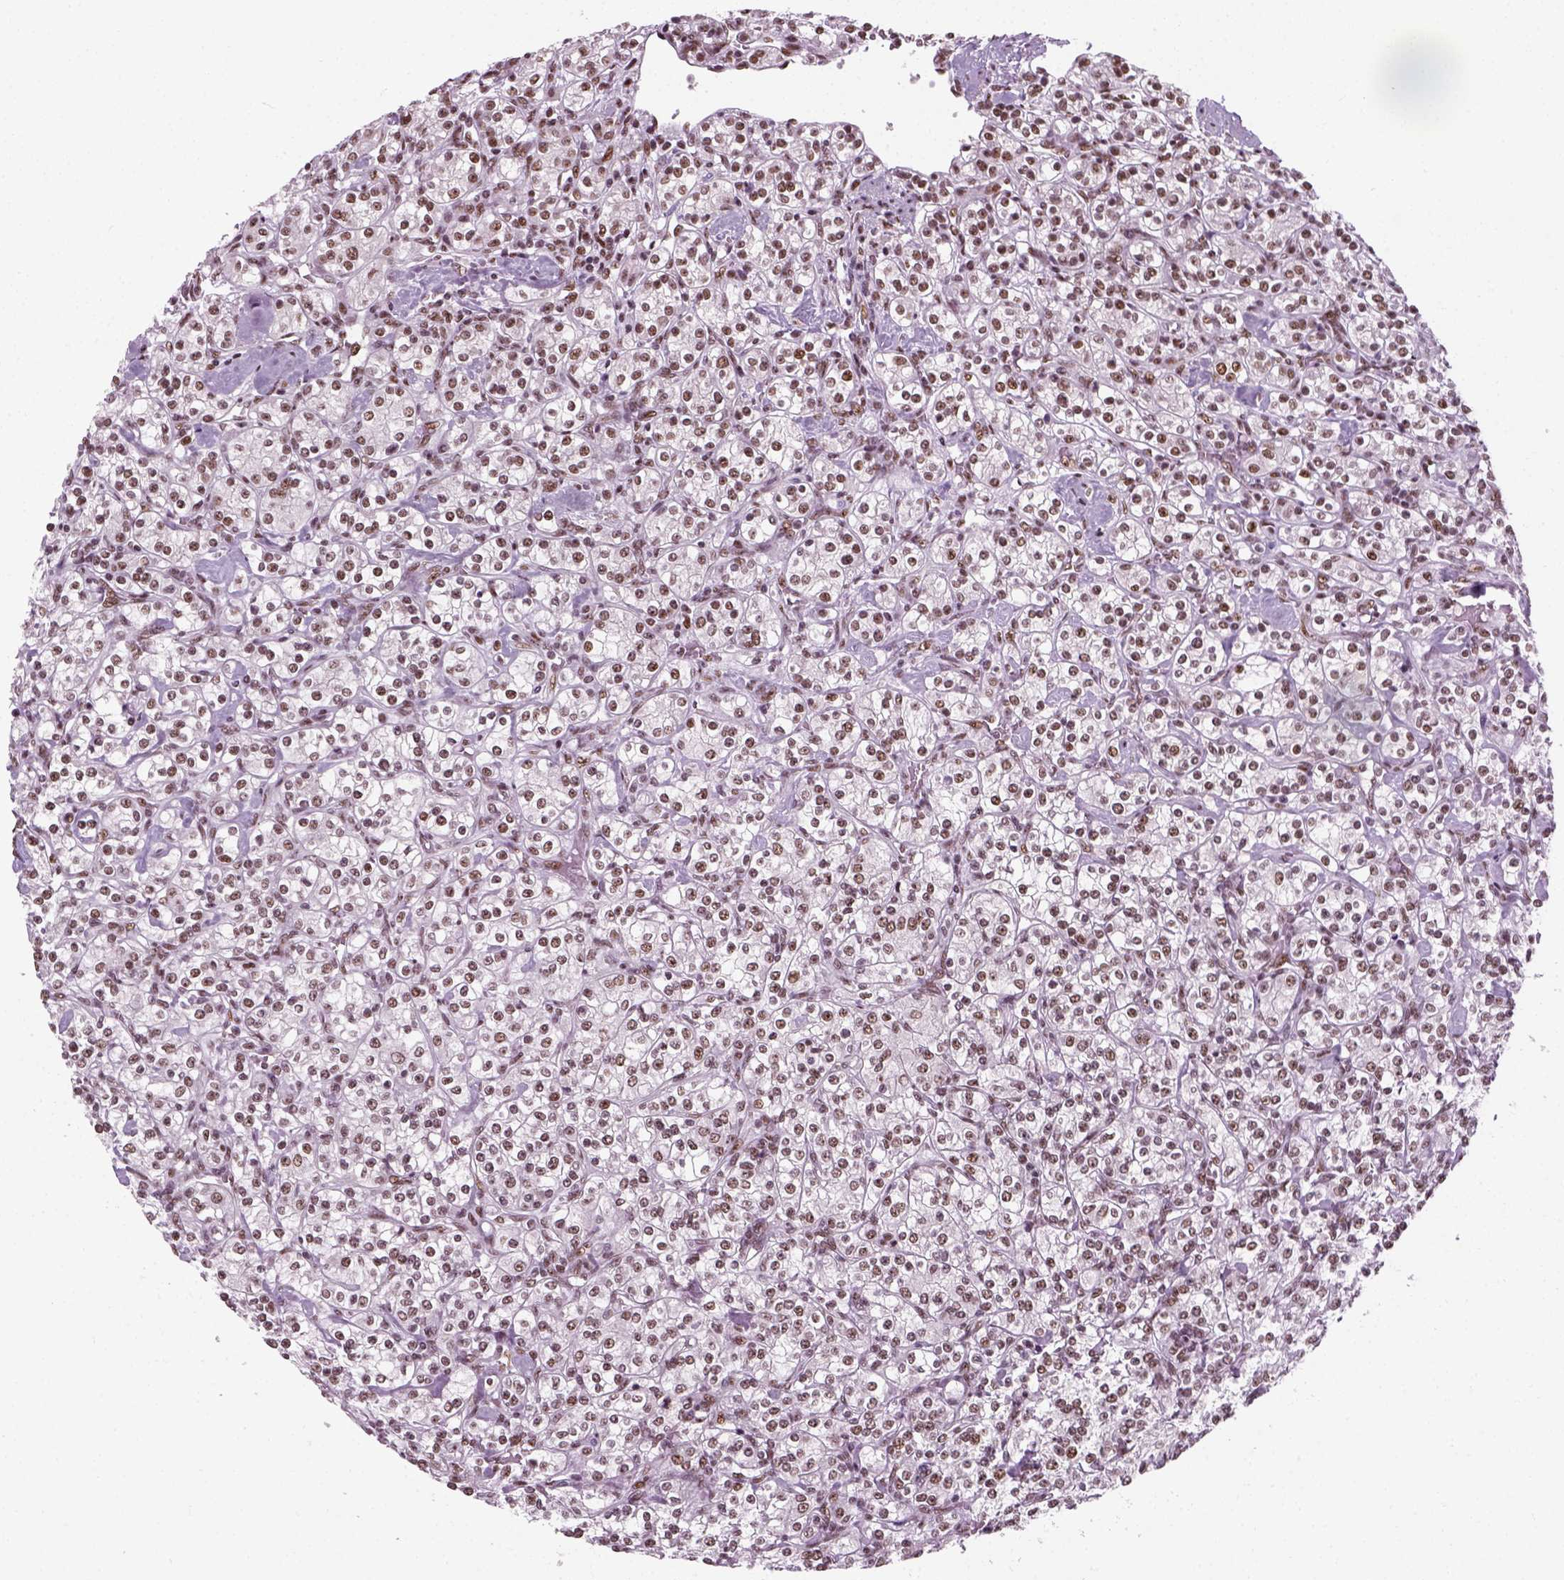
{"staining": {"intensity": "moderate", "quantity": ">75%", "location": "nuclear"}, "tissue": "renal cancer", "cell_type": "Tumor cells", "image_type": "cancer", "snomed": [{"axis": "morphology", "description": "Adenocarcinoma, NOS"}, {"axis": "topography", "description": "Kidney"}], "caption": "Tumor cells demonstrate medium levels of moderate nuclear expression in approximately >75% of cells in adenocarcinoma (renal).", "gene": "GTF2F1", "patient": {"sex": "male", "age": 77}}